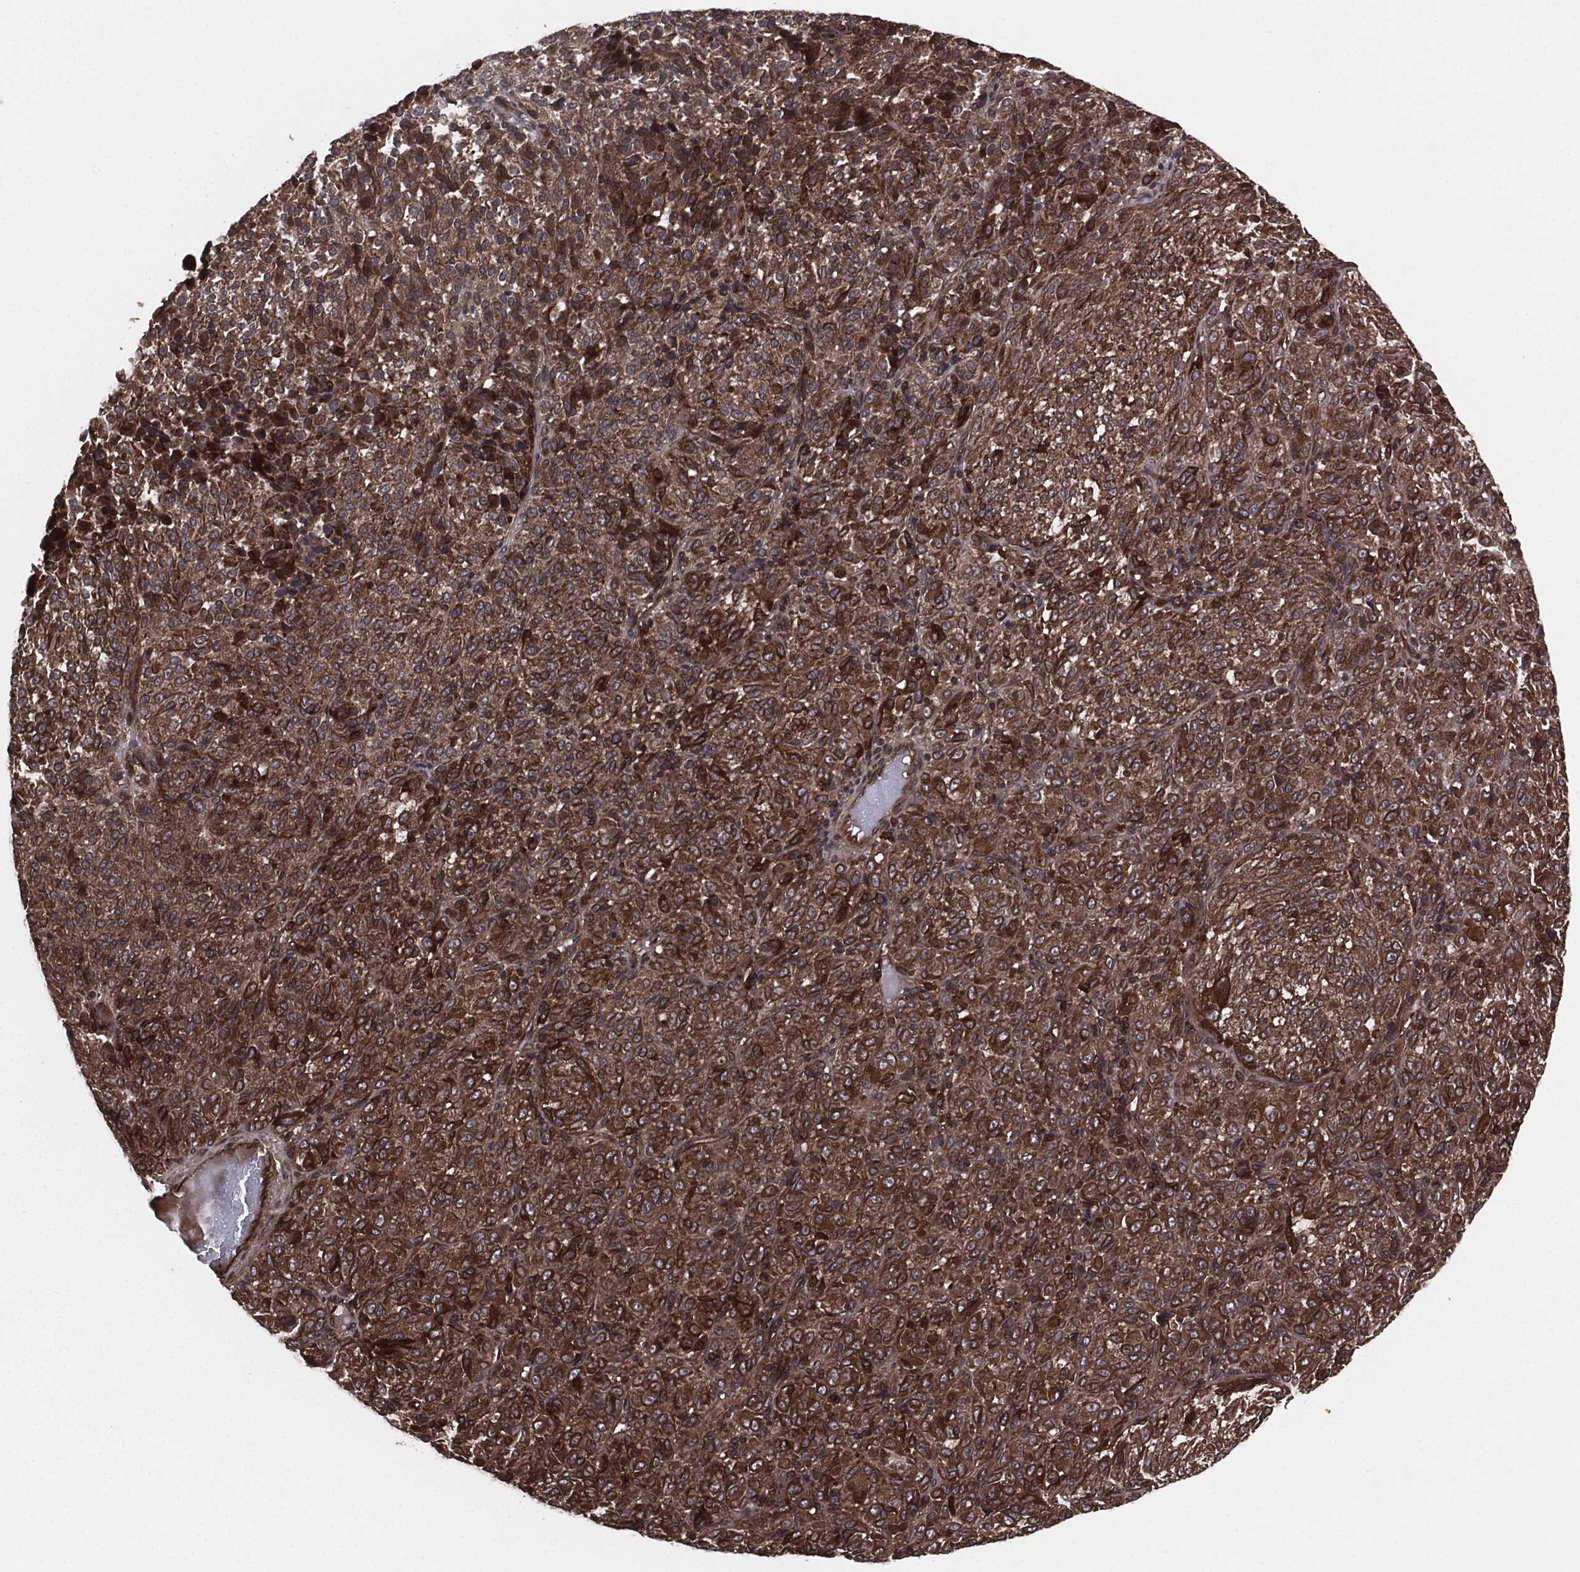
{"staining": {"intensity": "strong", "quantity": ">75%", "location": "cytoplasmic/membranous"}, "tissue": "melanoma", "cell_type": "Tumor cells", "image_type": "cancer", "snomed": [{"axis": "morphology", "description": "Malignant melanoma, Metastatic site"}, {"axis": "topography", "description": "Brain"}], "caption": "Protein expression analysis of malignant melanoma (metastatic site) shows strong cytoplasmic/membranous positivity in about >75% of tumor cells. The staining was performed using DAB (3,3'-diaminobenzidine) to visualize the protein expression in brown, while the nuclei were stained in blue with hematoxylin (Magnification: 20x).", "gene": "RAP1GDS1", "patient": {"sex": "female", "age": 56}}